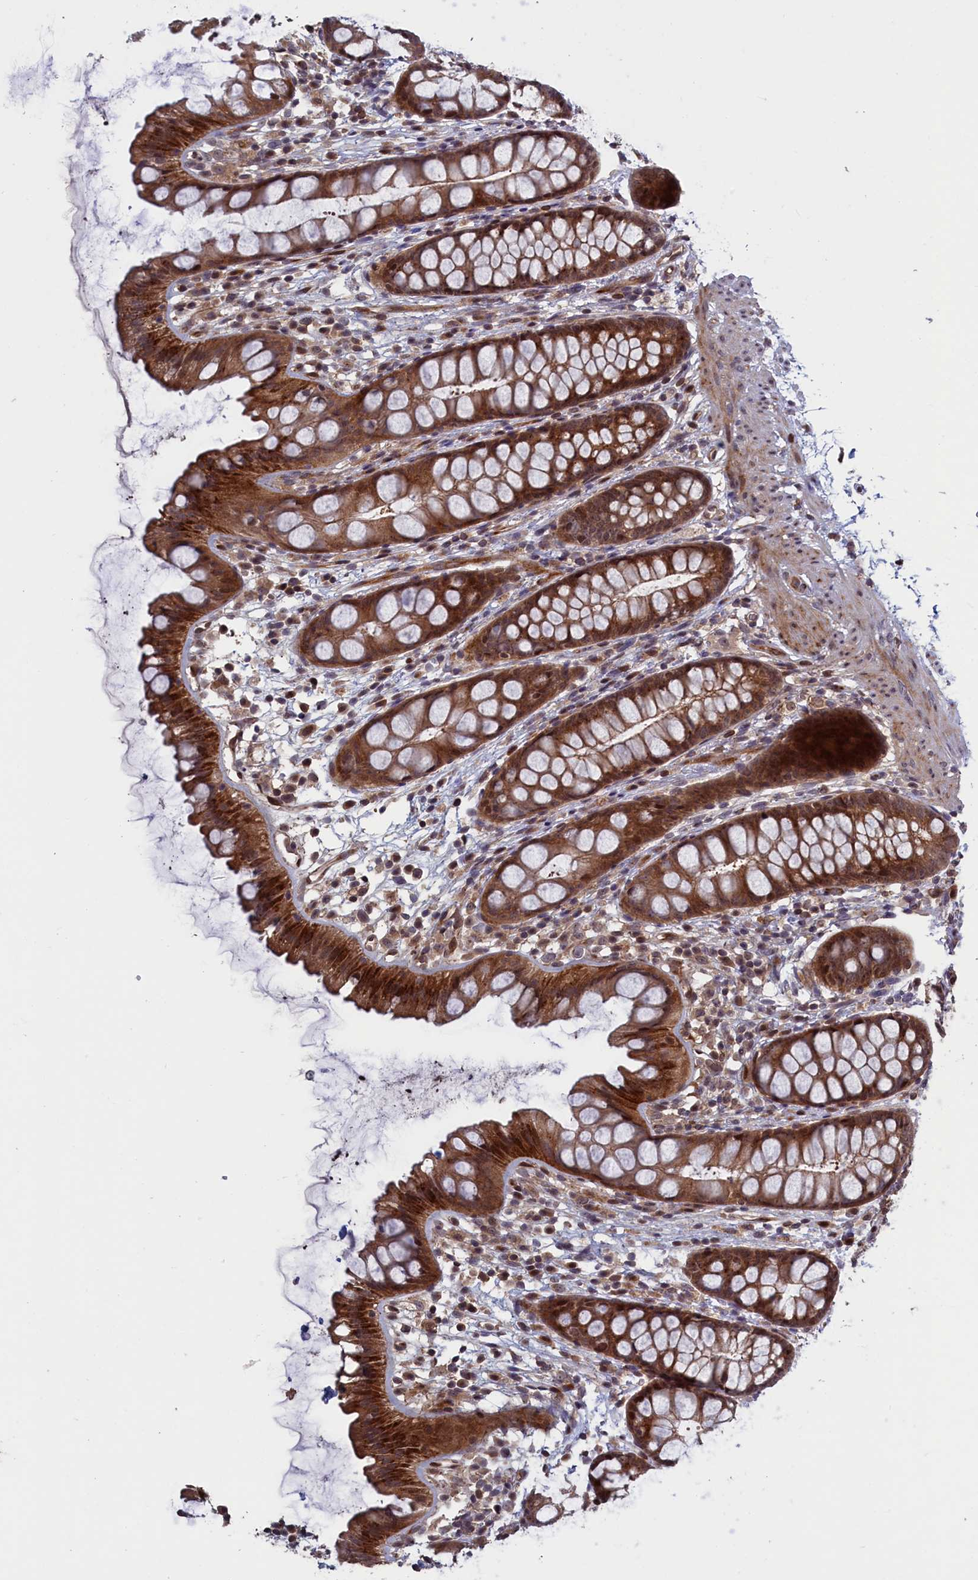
{"staining": {"intensity": "strong", "quantity": ">75%", "location": "cytoplasmic/membranous,nuclear"}, "tissue": "rectum", "cell_type": "Glandular cells", "image_type": "normal", "snomed": [{"axis": "morphology", "description": "Normal tissue, NOS"}, {"axis": "topography", "description": "Rectum"}], "caption": "The immunohistochemical stain highlights strong cytoplasmic/membranous,nuclear positivity in glandular cells of normal rectum.", "gene": "LSG1", "patient": {"sex": "female", "age": 65}}